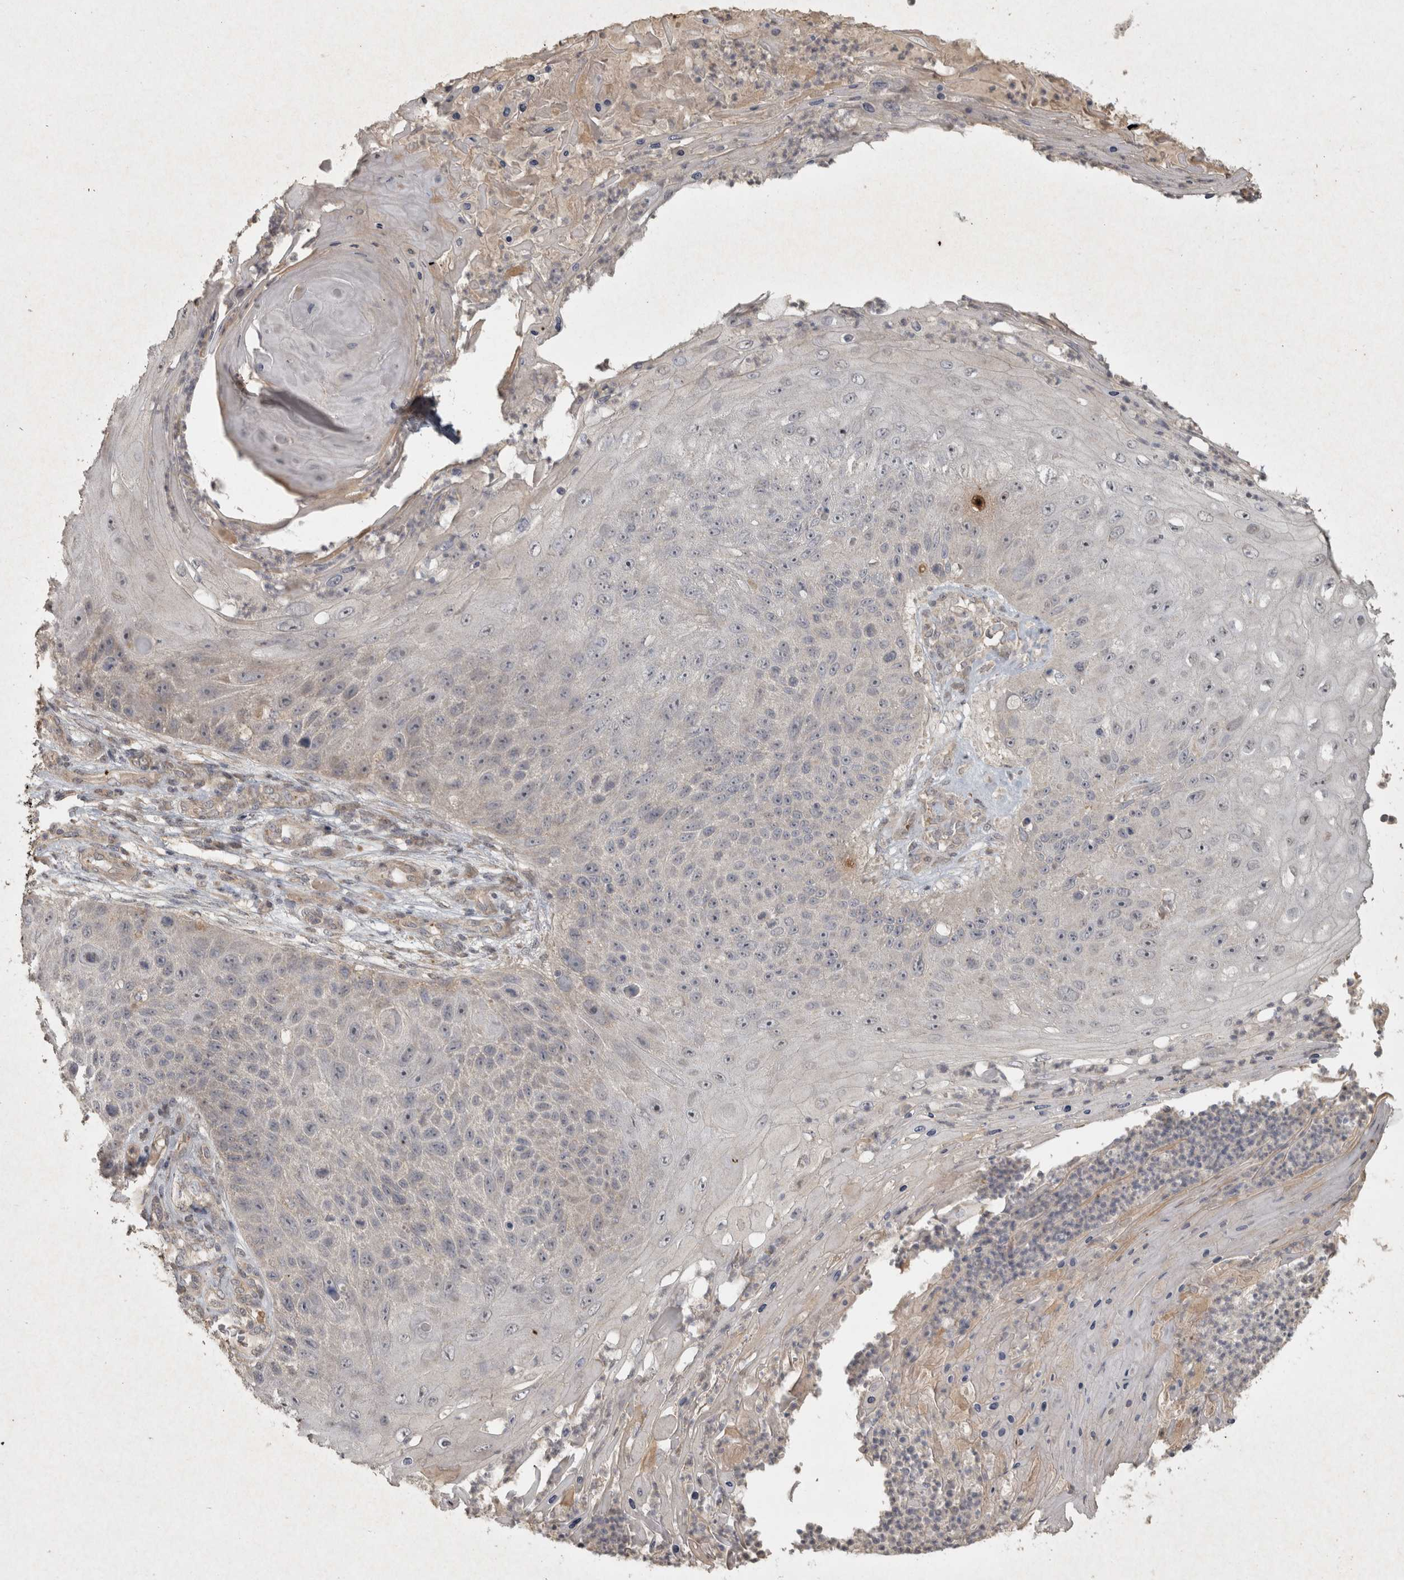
{"staining": {"intensity": "negative", "quantity": "none", "location": "none"}, "tissue": "skin cancer", "cell_type": "Tumor cells", "image_type": "cancer", "snomed": [{"axis": "morphology", "description": "Squamous cell carcinoma, NOS"}, {"axis": "topography", "description": "Skin"}], "caption": "Protein analysis of skin squamous cell carcinoma shows no significant positivity in tumor cells.", "gene": "OSTN", "patient": {"sex": "female", "age": 88}}